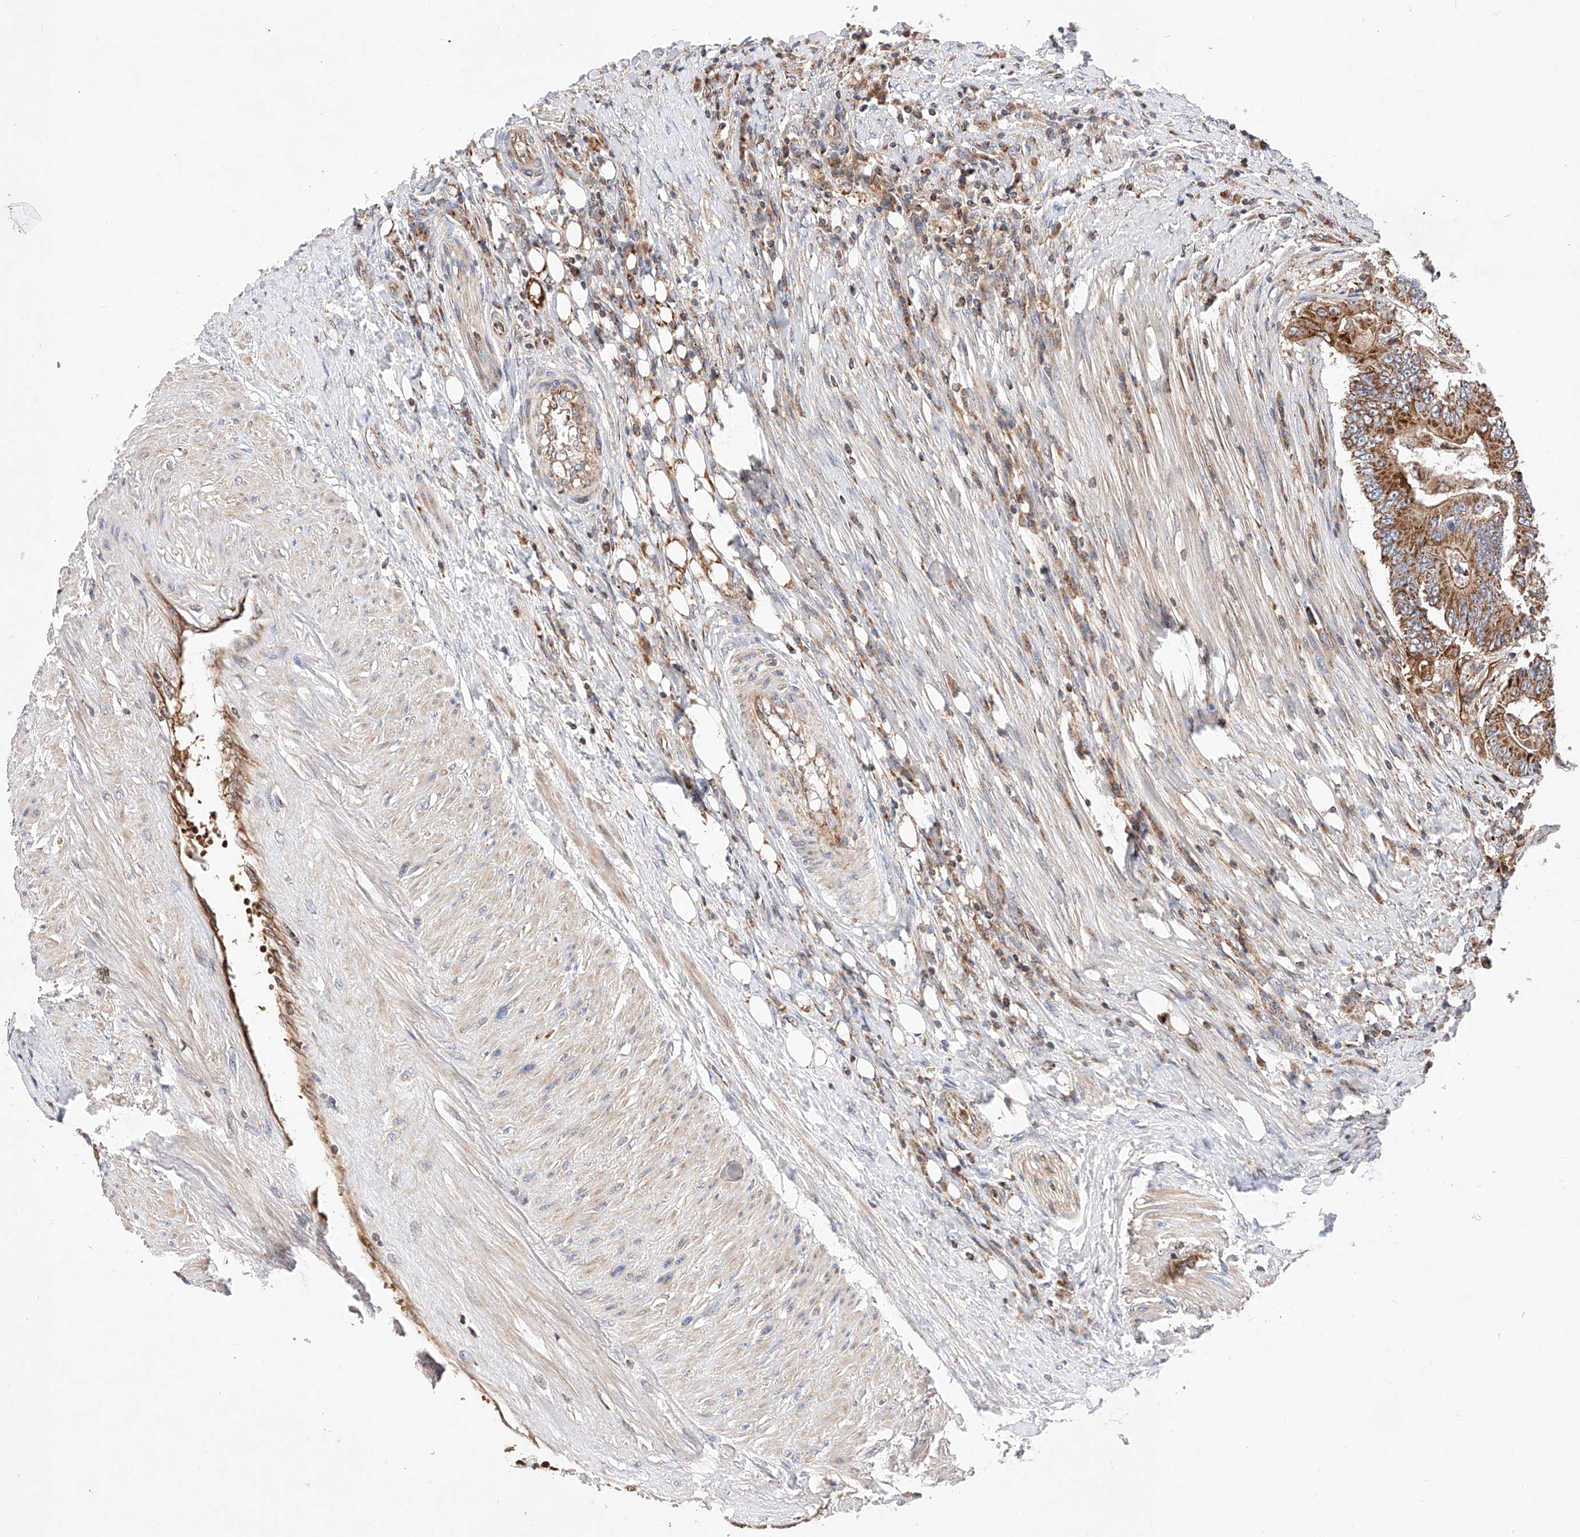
{"staining": {"intensity": "strong", "quantity": ">75%", "location": "cytoplasmic/membranous"}, "tissue": "colorectal cancer", "cell_type": "Tumor cells", "image_type": "cancer", "snomed": [{"axis": "morphology", "description": "Adenocarcinoma, NOS"}, {"axis": "topography", "description": "Colon"}], "caption": "The micrograph exhibits a brown stain indicating the presence of a protein in the cytoplasmic/membranous of tumor cells in adenocarcinoma (colorectal). (Stains: DAB in brown, nuclei in blue, Microscopy: brightfield microscopy at high magnification).", "gene": "NR1D1", "patient": {"sex": "male", "age": 83}}